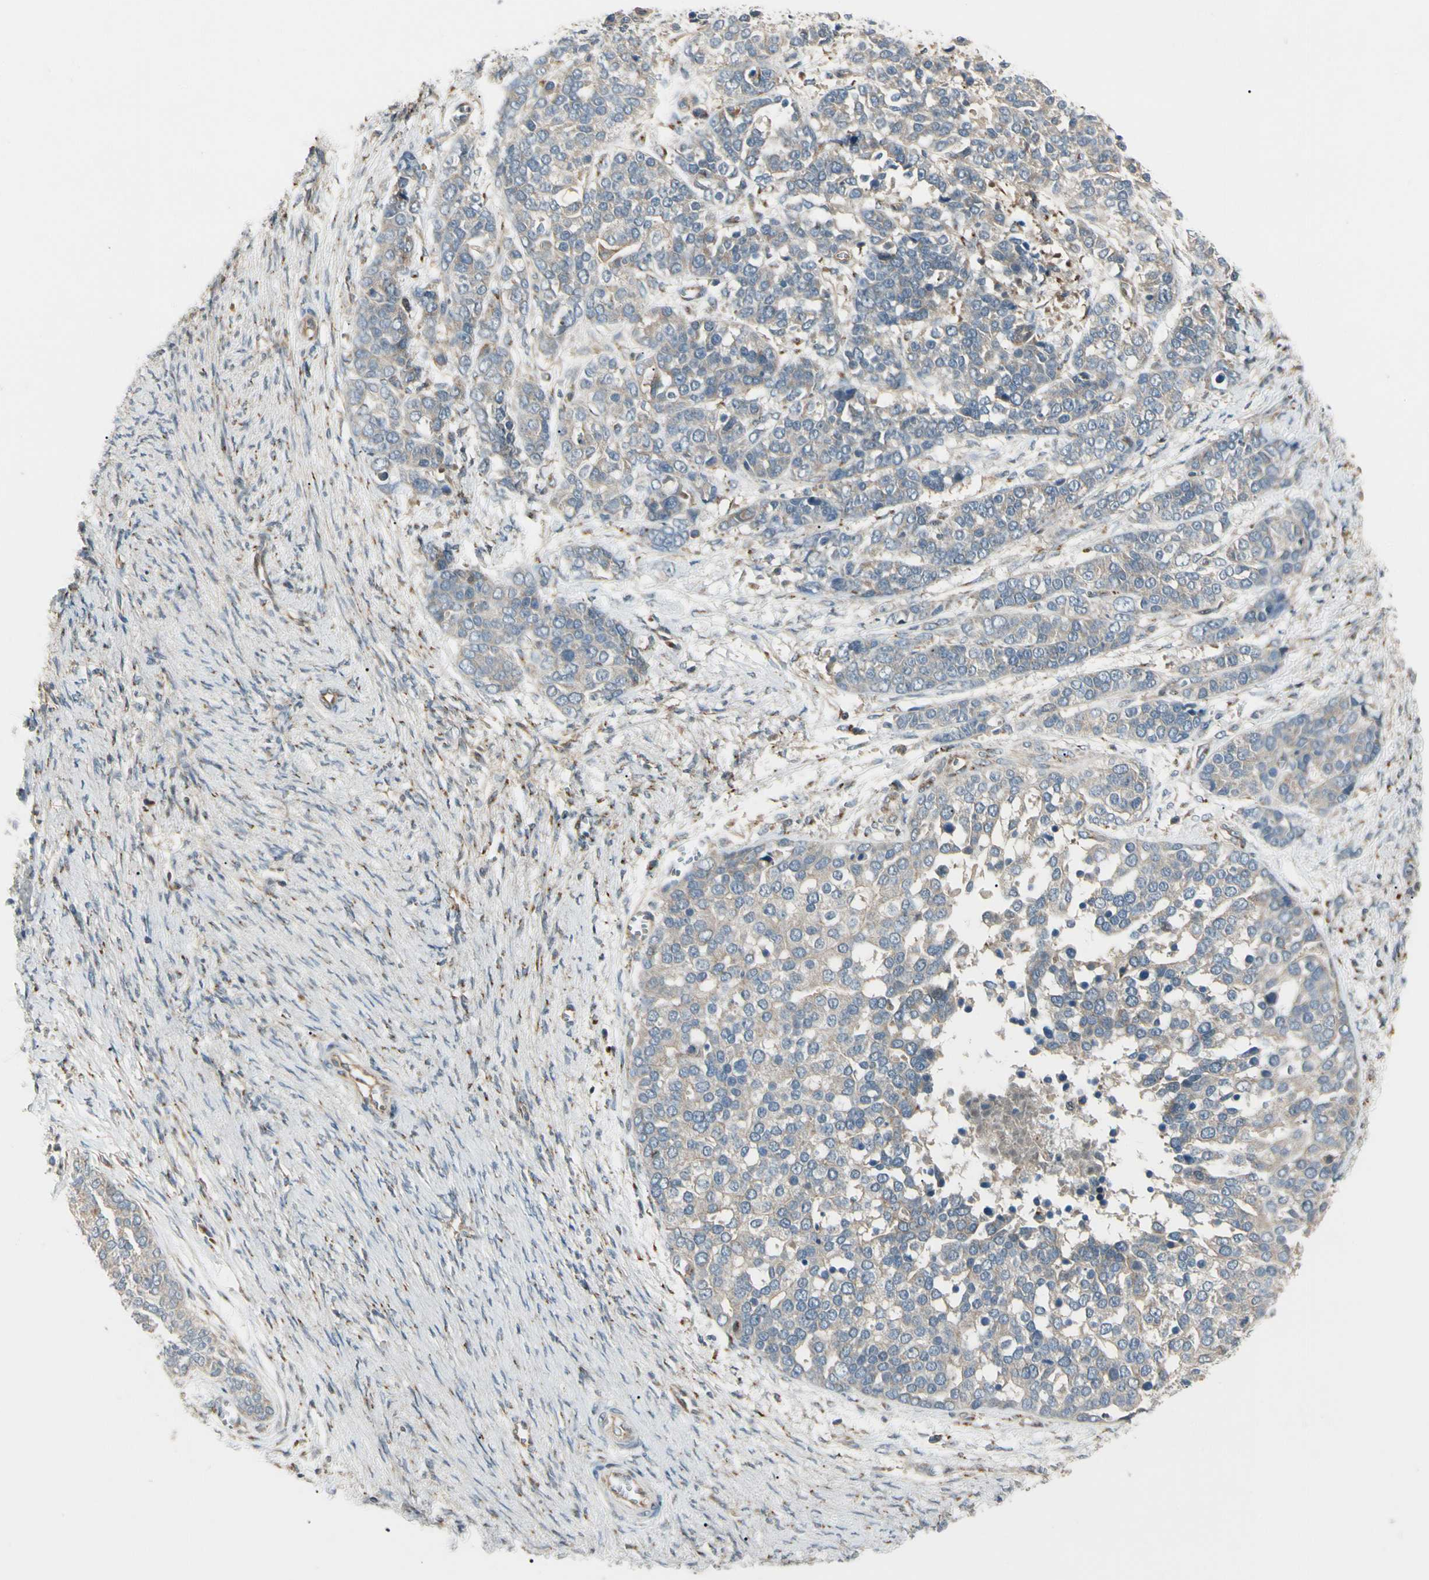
{"staining": {"intensity": "weak", "quantity": ">75%", "location": "cytoplasmic/membranous"}, "tissue": "ovarian cancer", "cell_type": "Tumor cells", "image_type": "cancer", "snomed": [{"axis": "morphology", "description": "Cystadenocarcinoma, serous, NOS"}, {"axis": "topography", "description": "Ovary"}], "caption": "A brown stain highlights weak cytoplasmic/membranous staining of a protein in human serous cystadenocarcinoma (ovarian) tumor cells.", "gene": "ABCA3", "patient": {"sex": "female", "age": 44}}